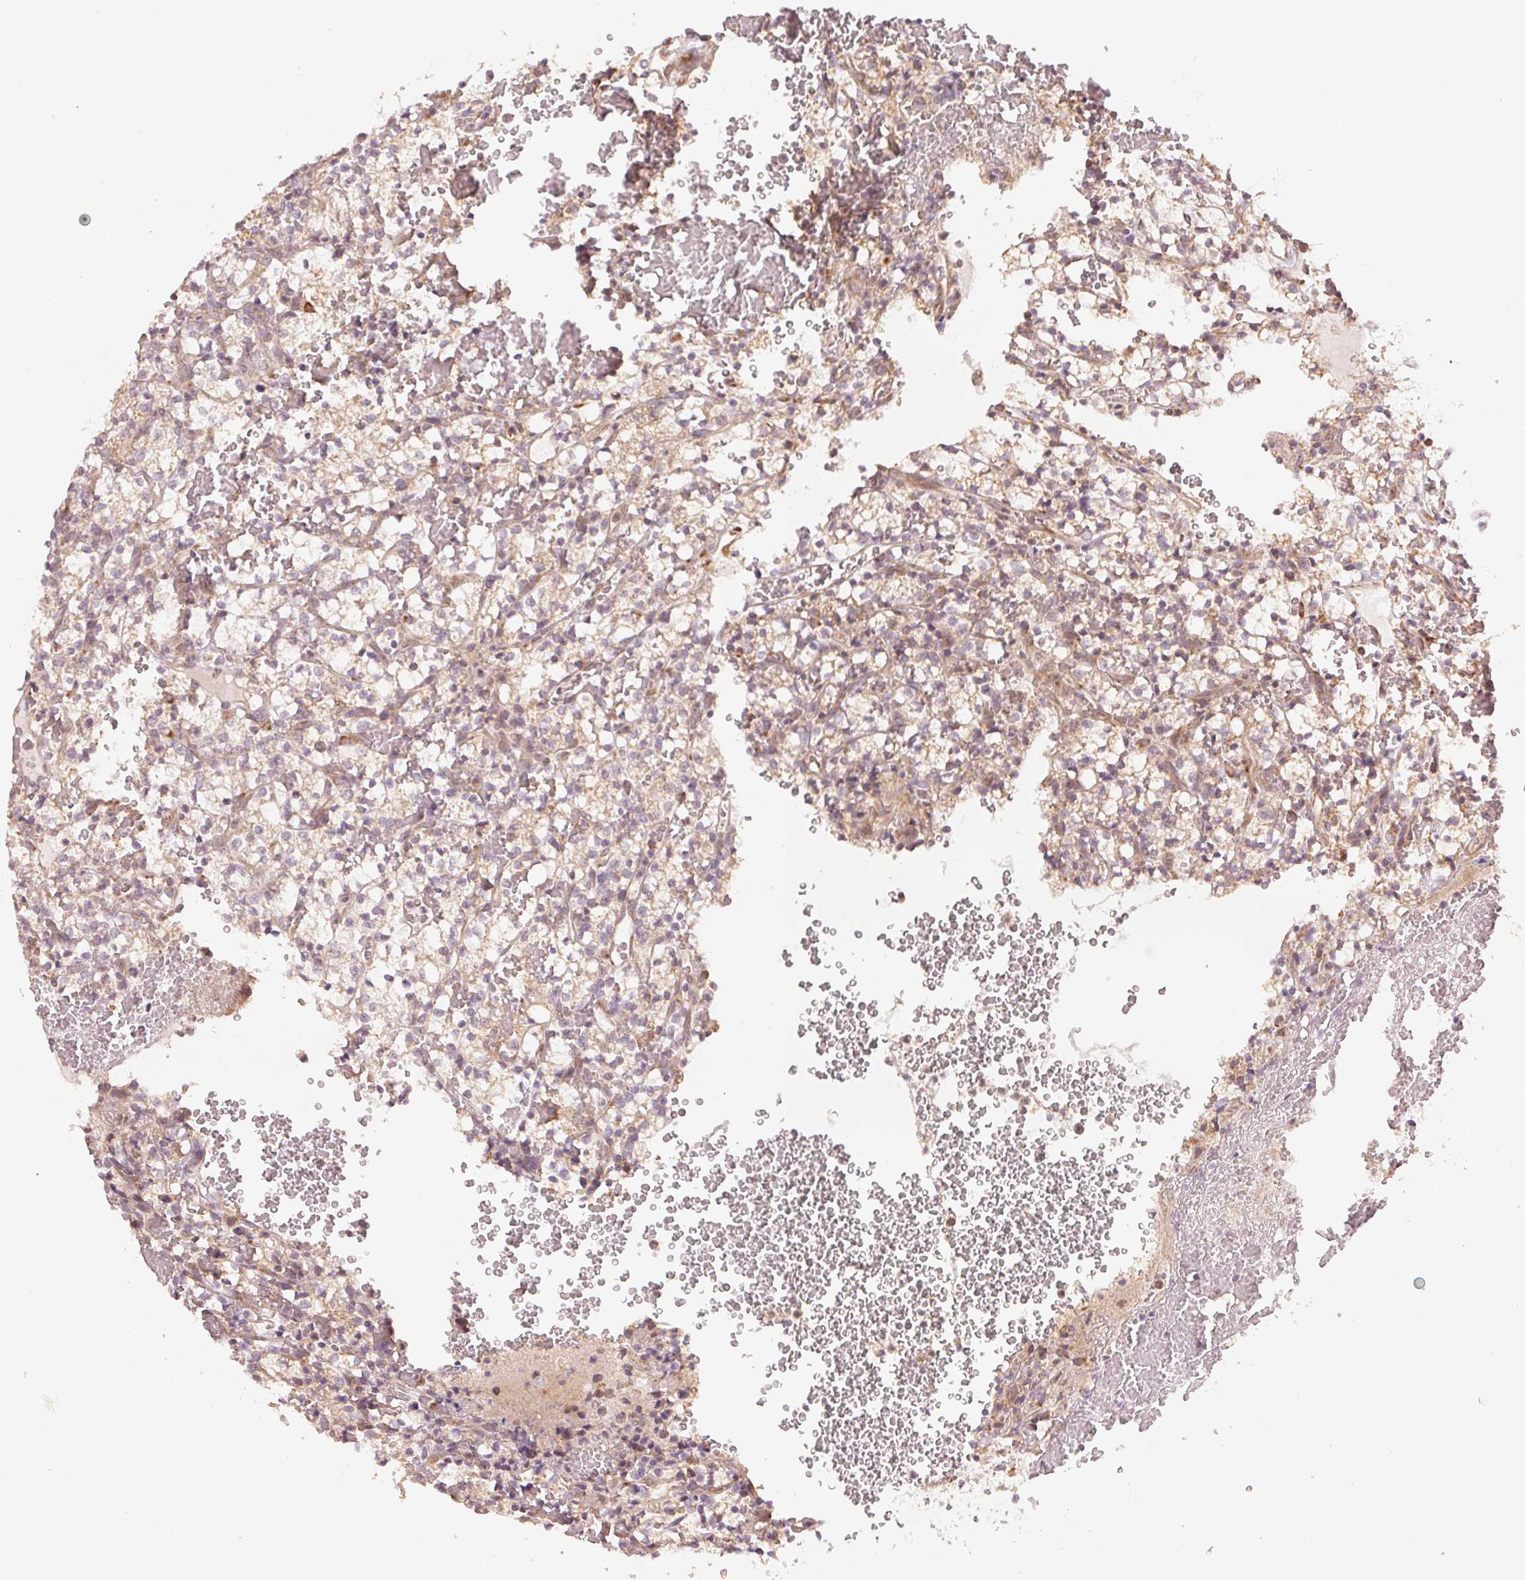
{"staining": {"intensity": "weak", "quantity": ">75%", "location": "cytoplasmic/membranous"}, "tissue": "renal cancer", "cell_type": "Tumor cells", "image_type": "cancer", "snomed": [{"axis": "morphology", "description": "Adenocarcinoma, NOS"}, {"axis": "topography", "description": "Kidney"}], "caption": "Renal cancer stained with a brown dye reveals weak cytoplasmic/membranous positive expression in approximately >75% of tumor cells.", "gene": "SLC20A1", "patient": {"sex": "female", "age": 69}}